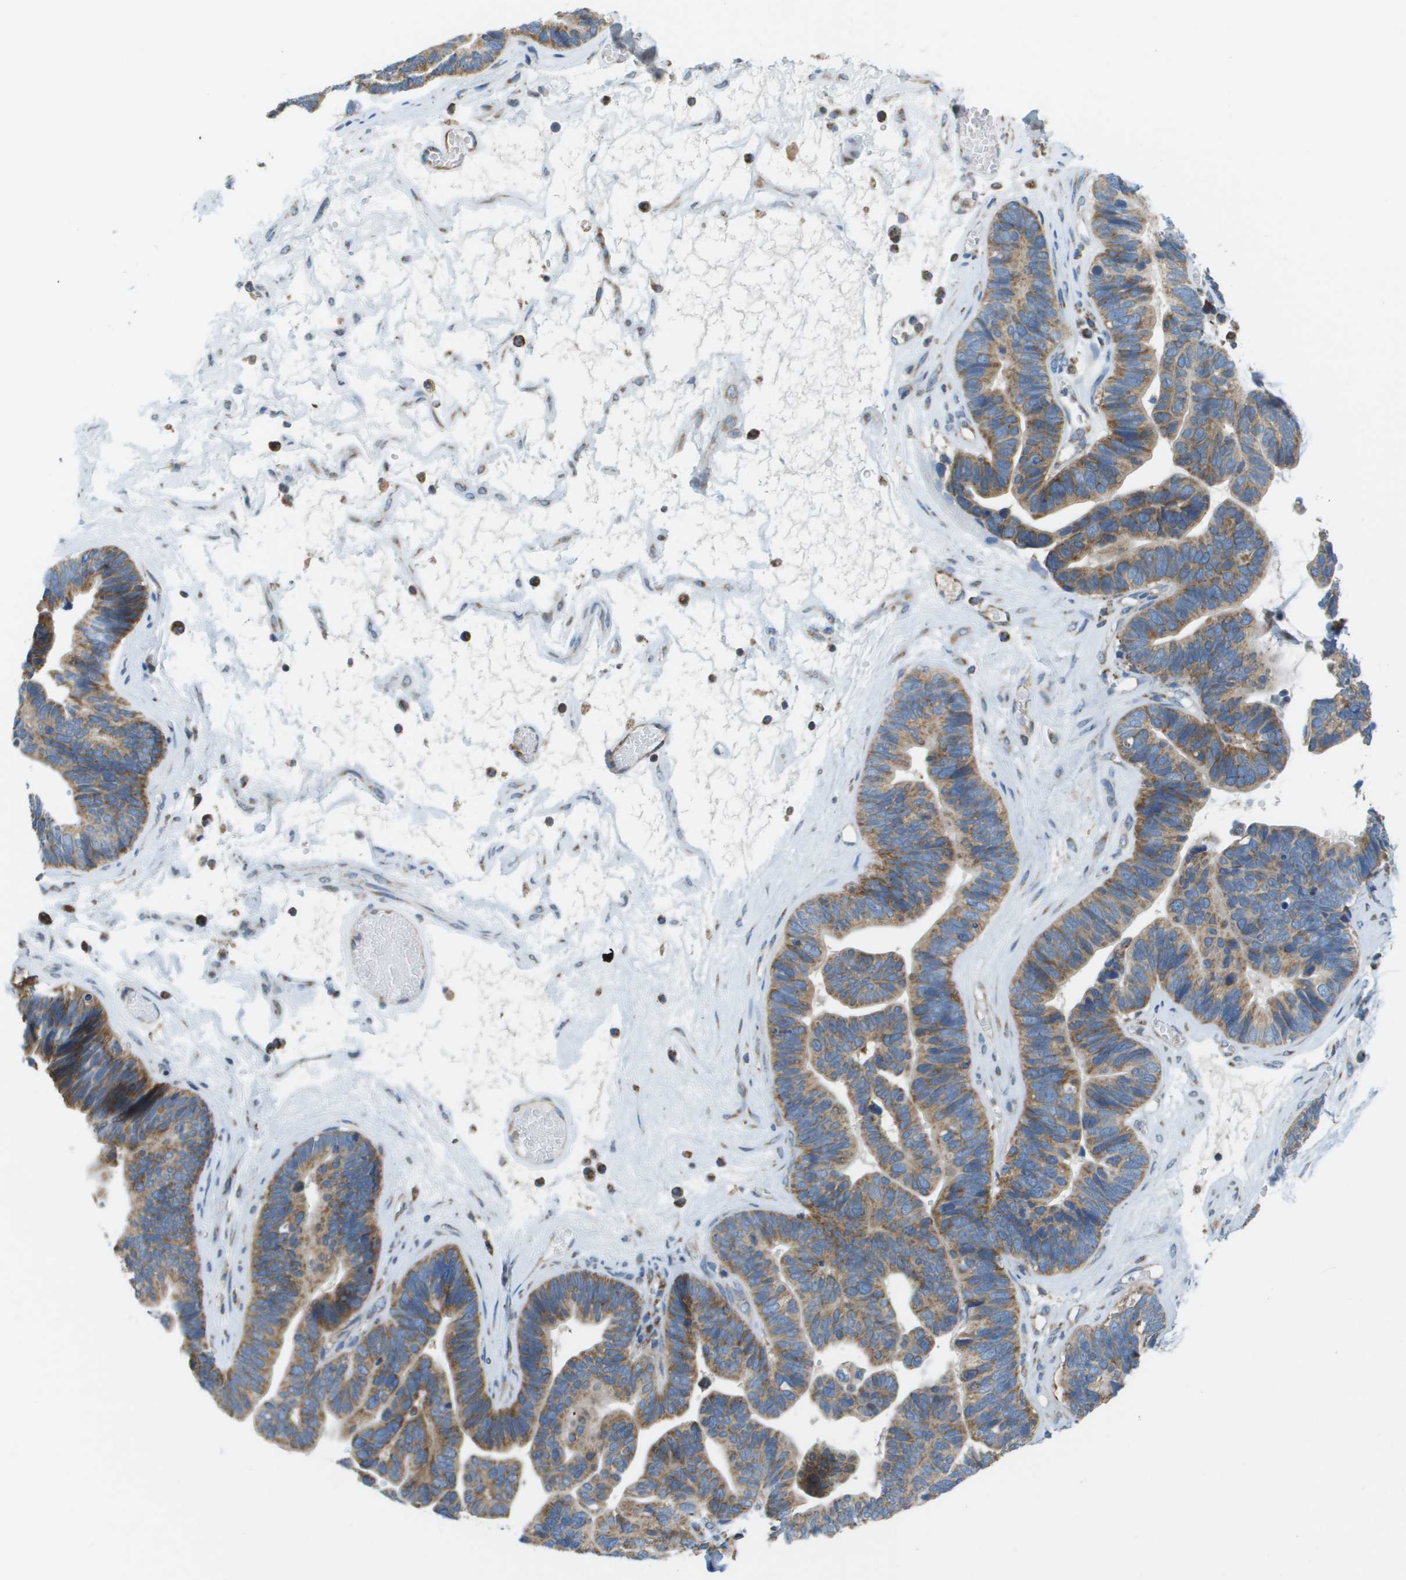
{"staining": {"intensity": "moderate", "quantity": ">75%", "location": "cytoplasmic/membranous"}, "tissue": "ovarian cancer", "cell_type": "Tumor cells", "image_type": "cancer", "snomed": [{"axis": "morphology", "description": "Cystadenocarcinoma, serous, NOS"}, {"axis": "topography", "description": "Ovary"}], "caption": "High-magnification brightfield microscopy of ovarian serous cystadenocarcinoma stained with DAB (3,3'-diaminobenzidine) (brown) and counterstained with hematoxylin (blue). tumor cells exhibit moderate cytoplasmic/membranous staining is appreciated in approximately>75% of cells.", "gene": "TAOK3", "patient": {"sex": "female", "age": 56}}